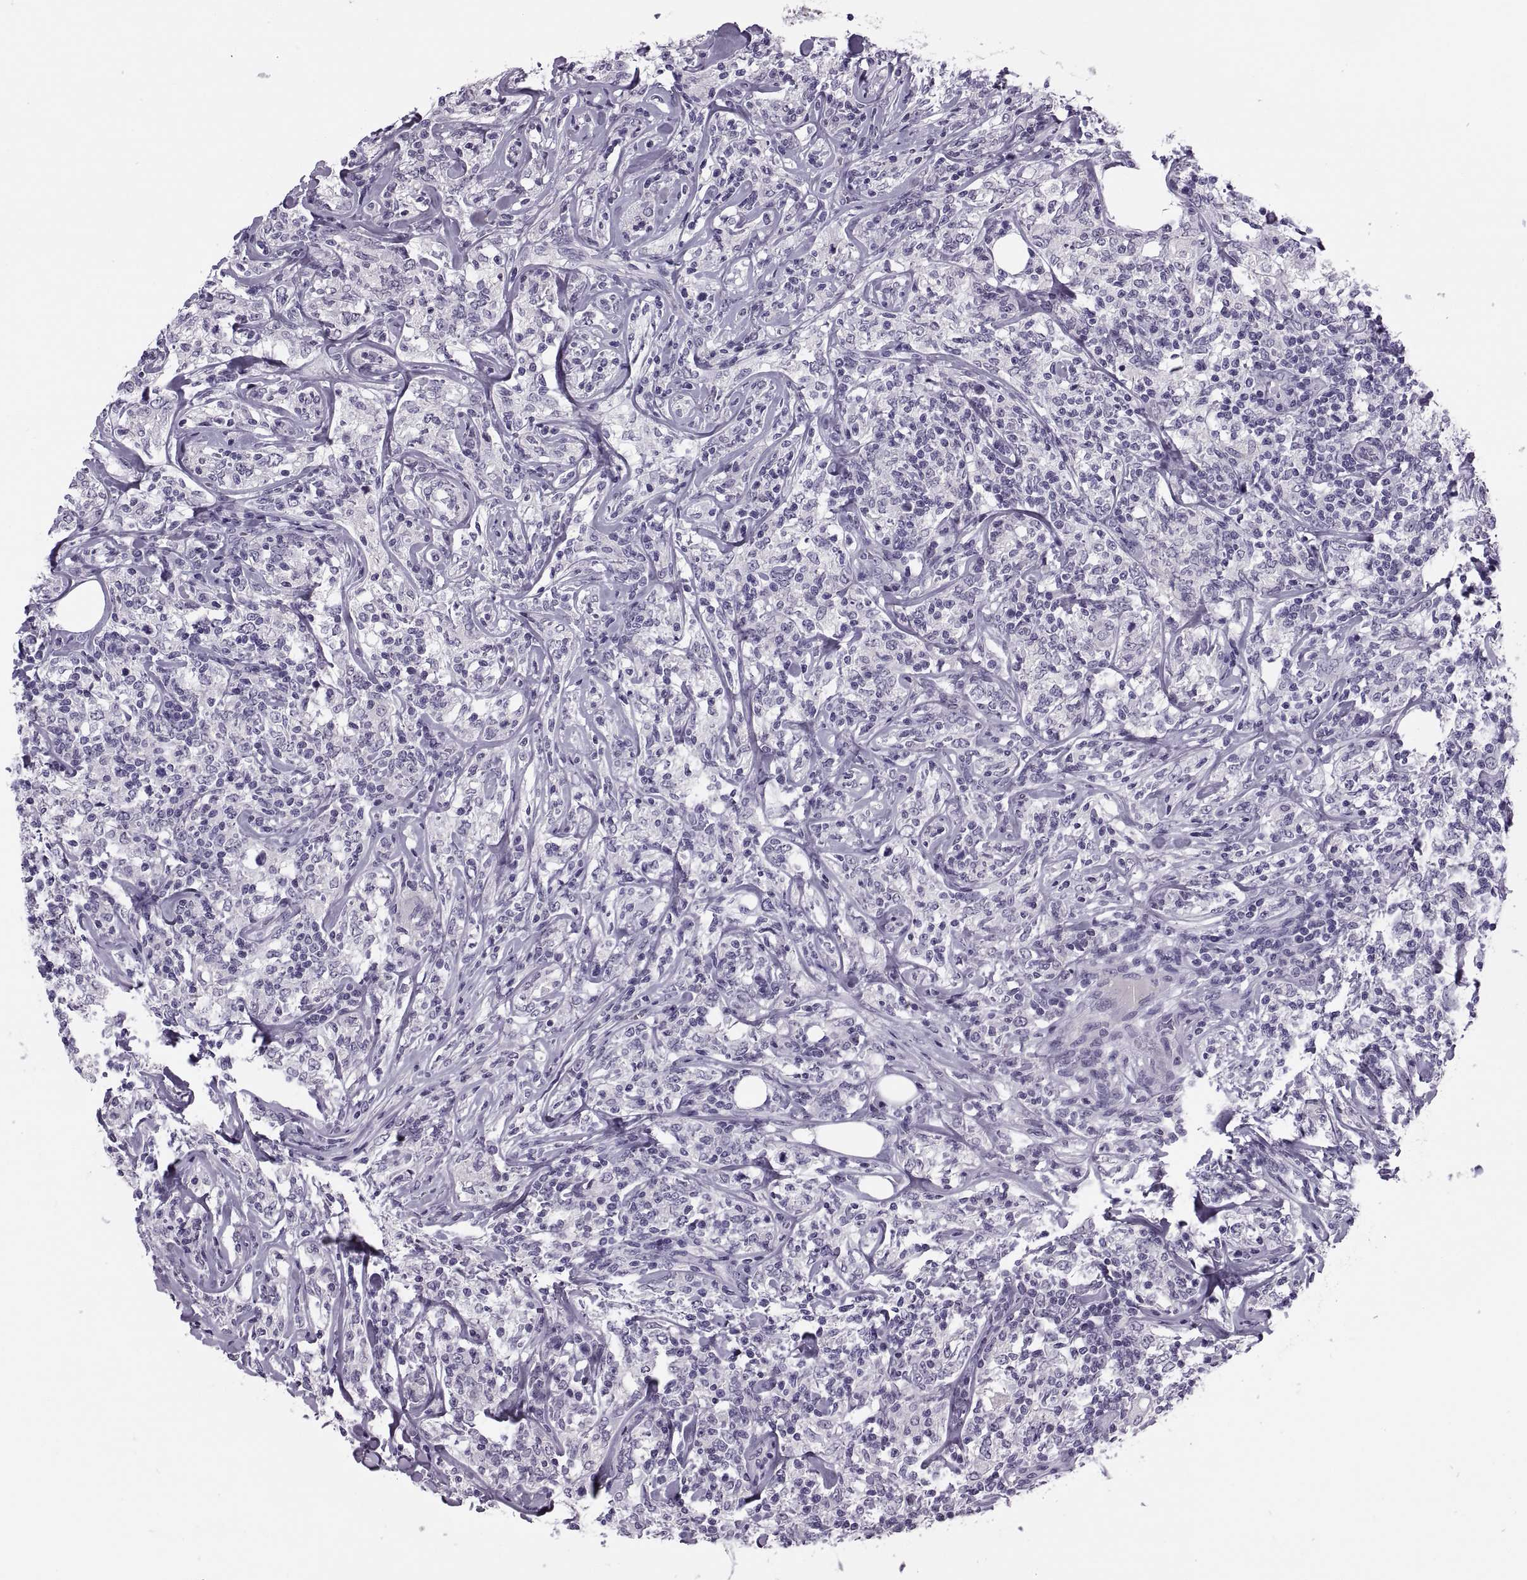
{"staining": {"intensity": "negative", "quantity": "none", "location": "none"}, "tissue": "lymphoma", "cell_type": "Tumor cells", "image_type": "cancer", "snomed": [{"axis": "morphology", "description": "Malignant lymphoma, non-Hodgkin's type, High grade"}, {"axis": "topography", "description": "Lymph node"}], "caption": "An immunohistochemistry (IHC) micrograph of lymphoma is shown. There is no staining in tumor cells of lymphoma.", "gene": "SYNGR4", "patient": {"sex": "female", "age": 84}}